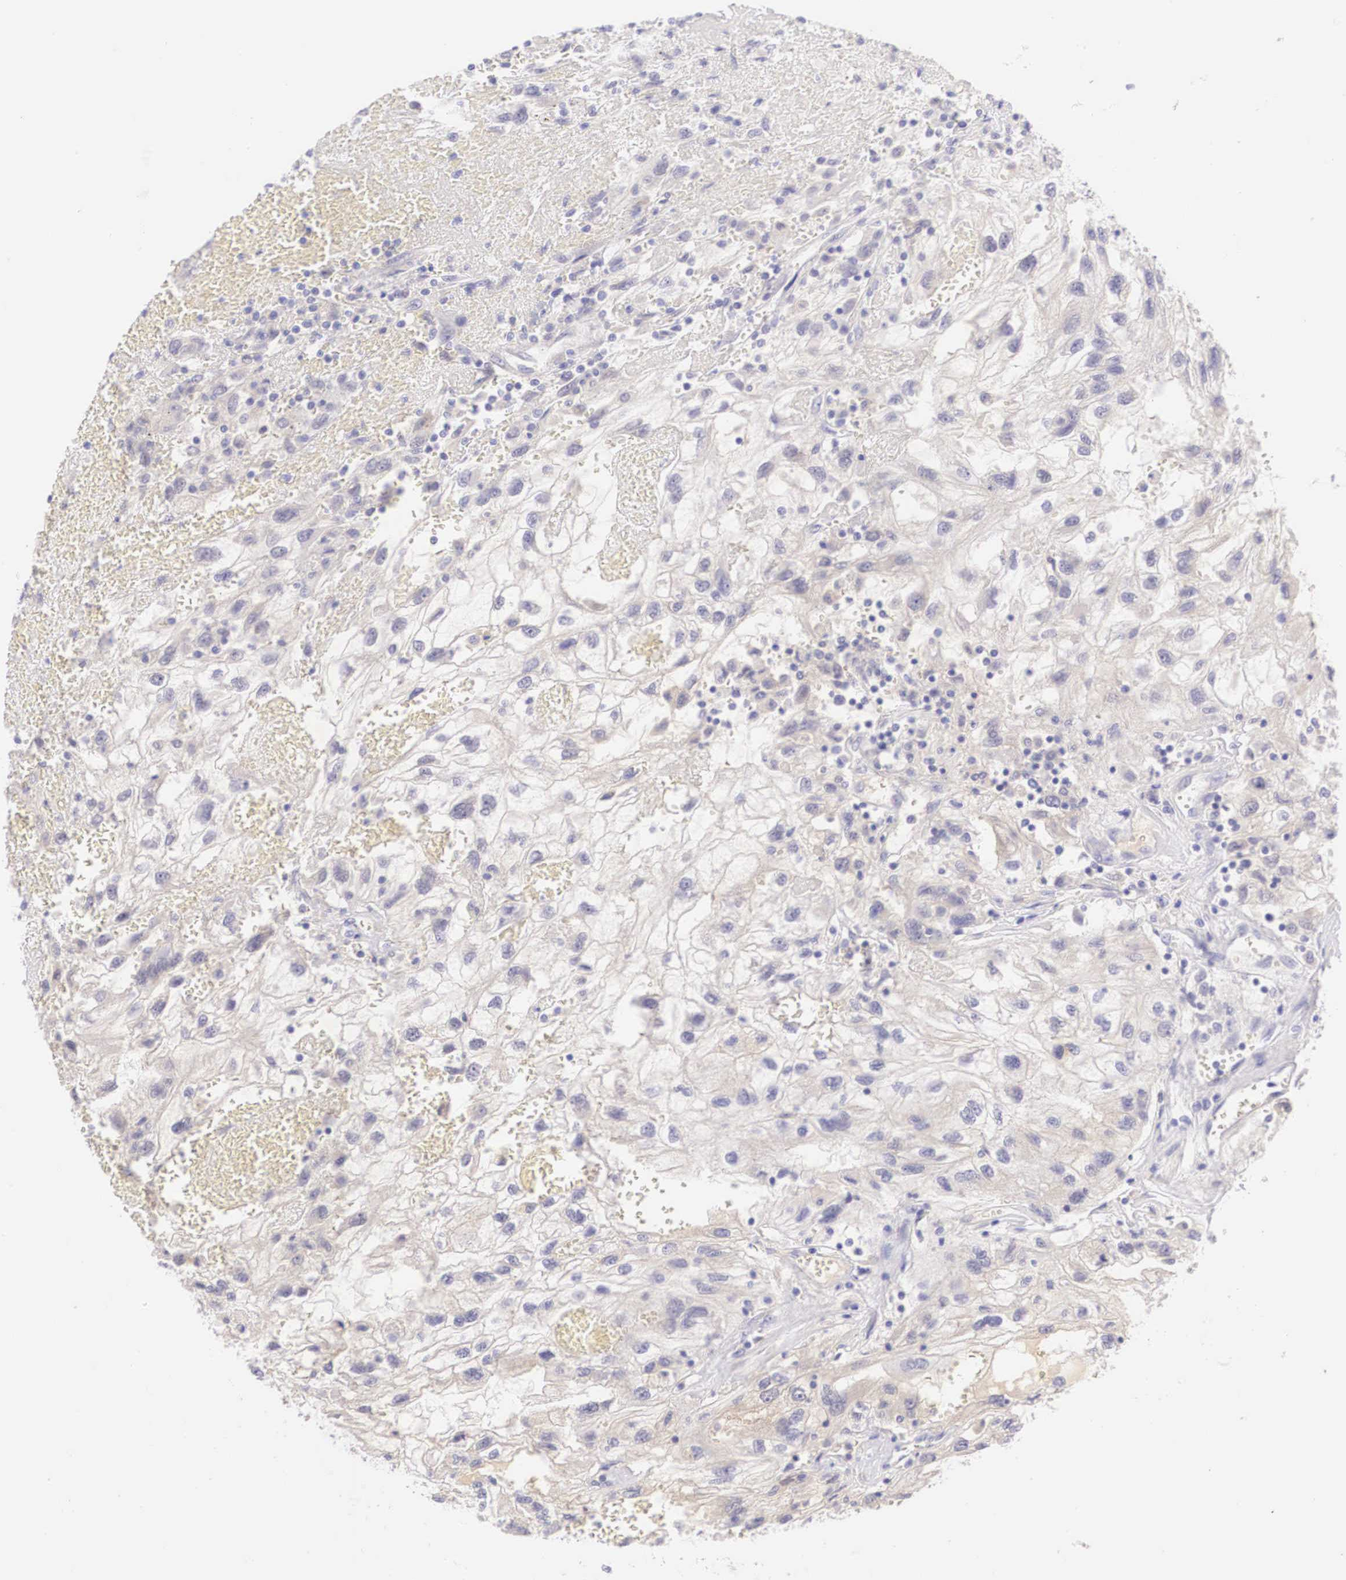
{"staining": {"intensity": "negative", "quantity": "none", "location": "none"}, "tissue": "renal cancer", "cell_type": "Tumor cells", "image_type": "cancer", "snomed": [{"axis": "morphology", "description": "Normal tissue, NOS"}, {"axis": "morphology", "description": "Adenocarcinoma, NOS"}, {"axis": "topography", "description": "Kidney"}], "caption": "Human renal adenocarcinoma stained for a protein using immunohistochemistry (IHC) shows no expression in tumor cells.", "gene": "BCL6", "patient": {"sex": "male", "age": 71}}